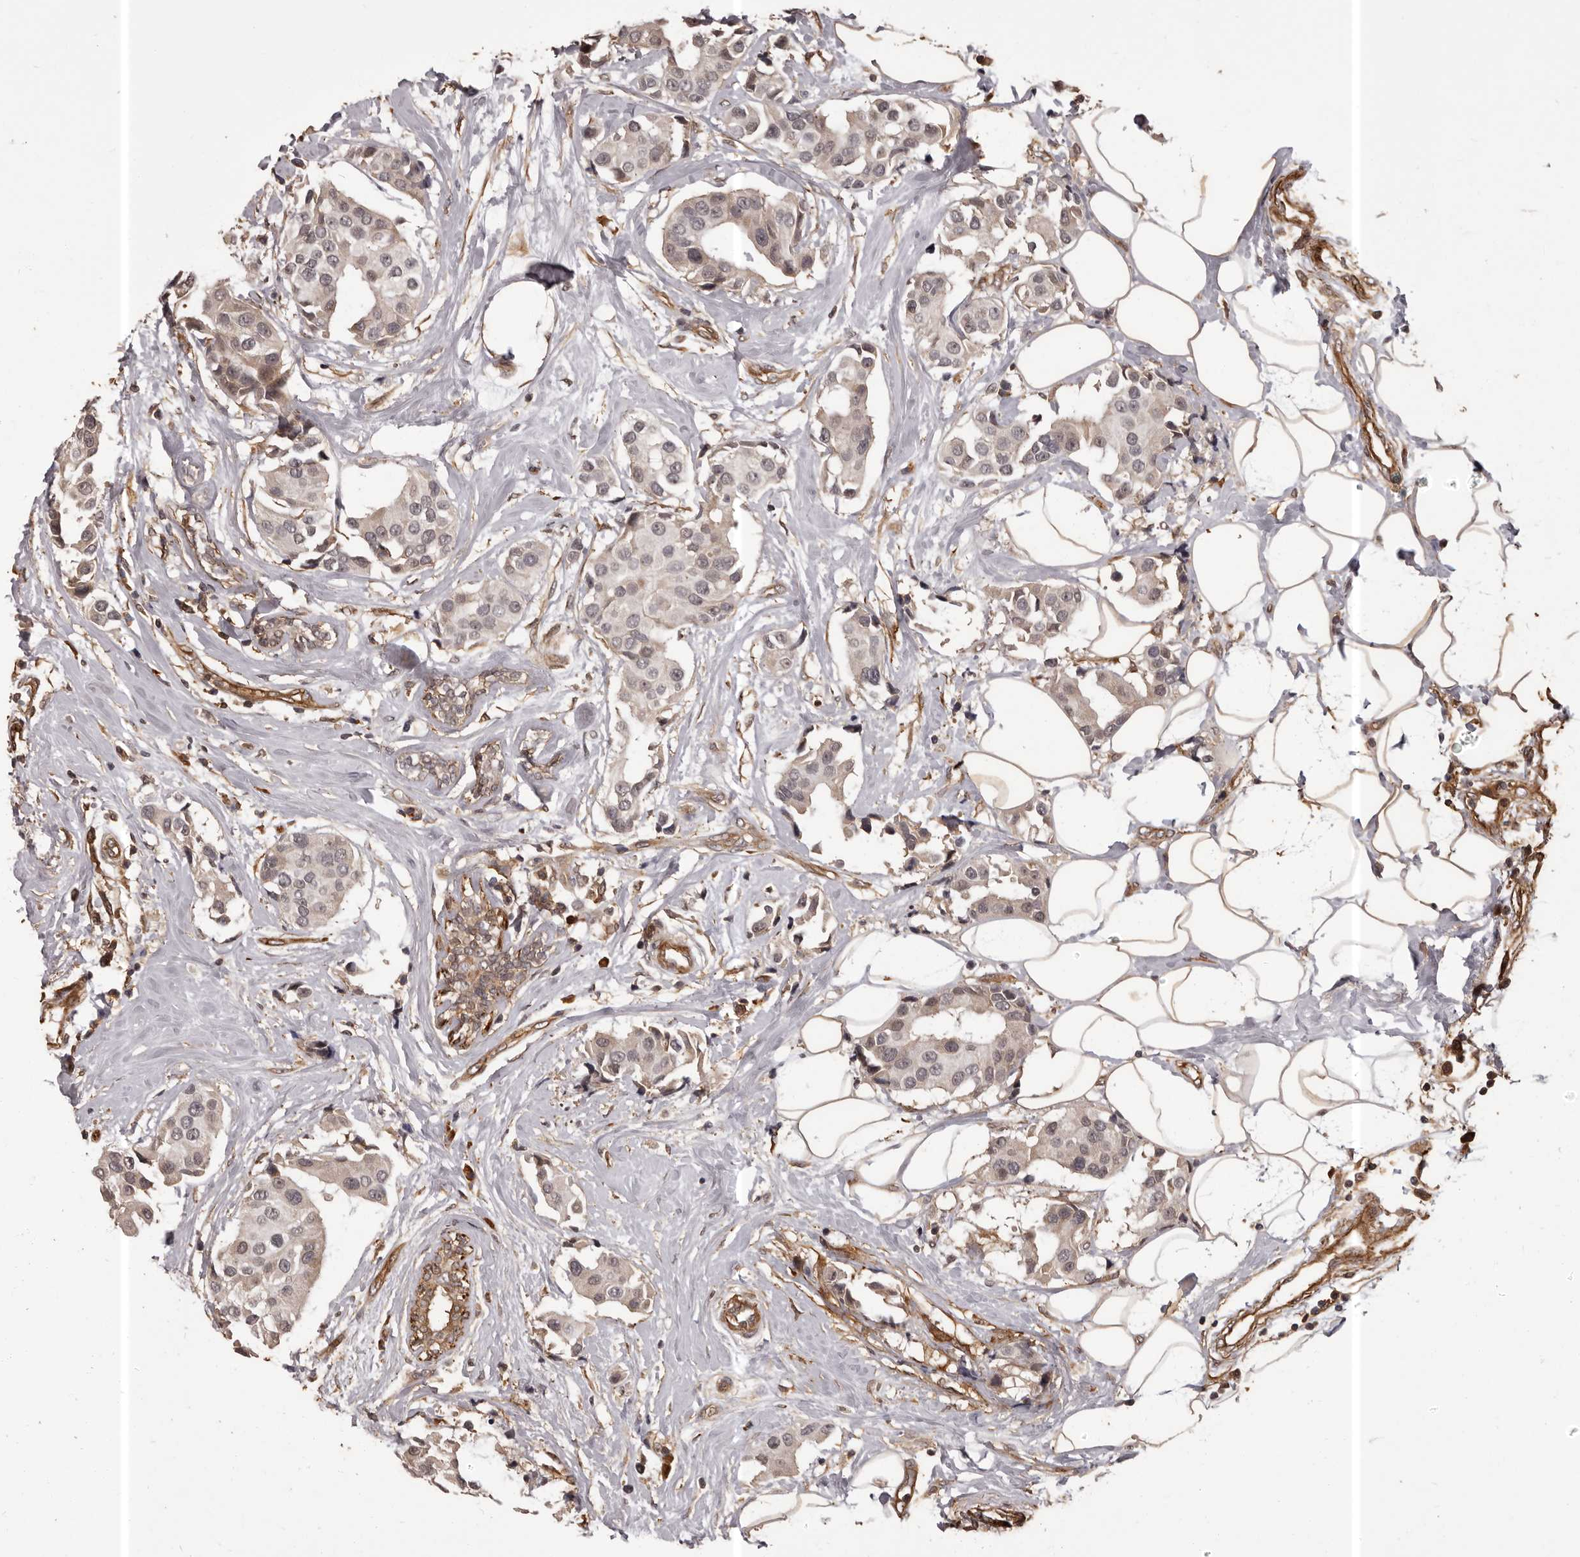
{"staining": {"intensity": "weak", "quantity": "<25%", "location": "cytoplasmic/membranous"}, "tissue": "breast cancer", "cell_type": "Tumor cells", "image_type": "cancer", "snomed": [{"axis": "morphology", "description": "Normal tissue, NOS"}, {"axis": "morphology", "description": "Duct carcinoma"}, {"axis": "topography", "description": "Breast"}], "caption": "A photomicrograph of breast cancer (infiltrating ductal carcinoma) stained for a protein reveals no brown staining in tumor cells.", "gene": "SLITRK6", "patient": {"sex": "female", "age": 39}}